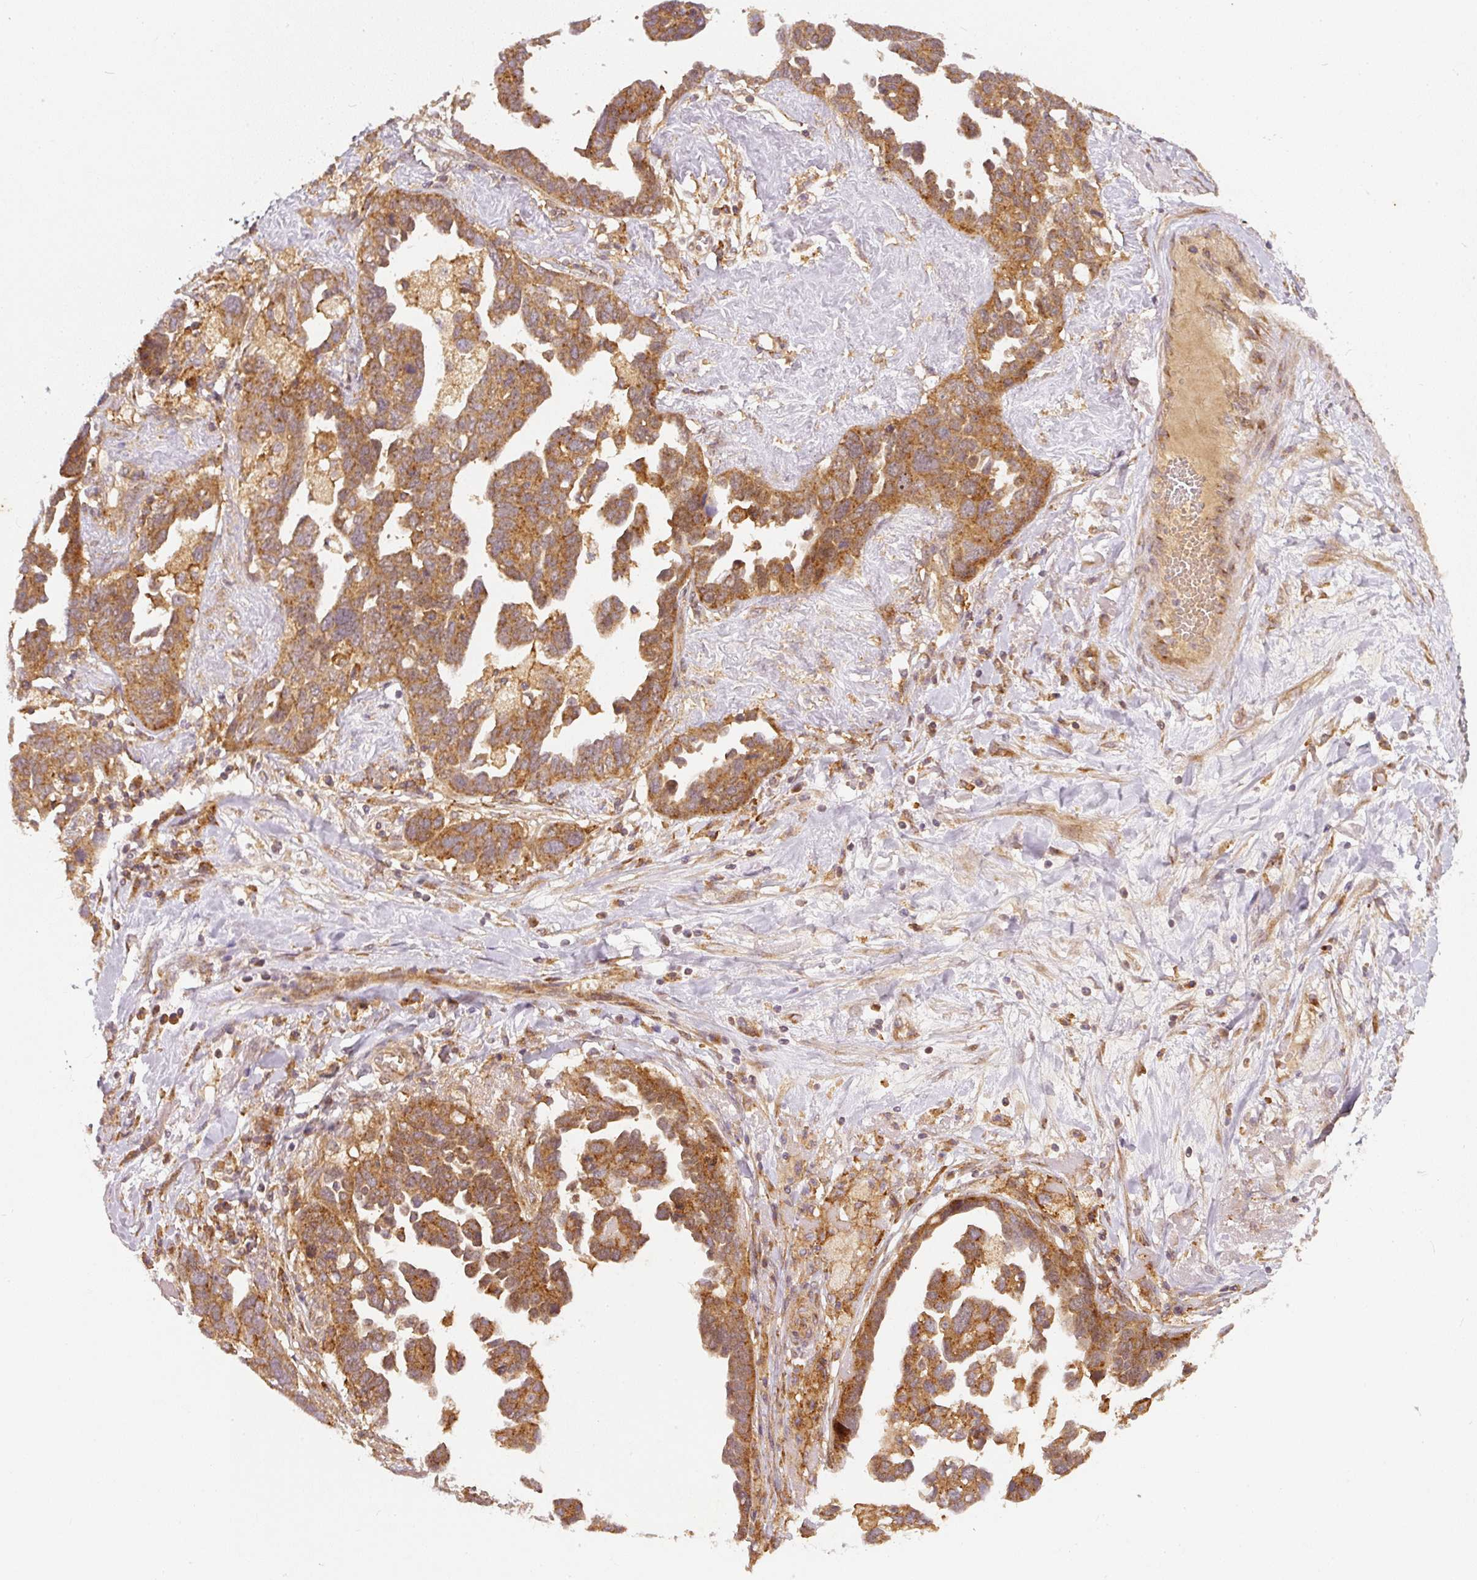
{"staining": {"intensity": "moderate", "quantity": ">75%", "location": "cytoplasmic/membranous"}, "tissue": "ovarian cancer", "cell_type": "Tumor cells", "image_type": "cancer", "snomed": [{"axis": "morphology", "description": "Cystadenocarcinoma, serous, NOS"}, {"axis": "topography", "description": "Ovary"}], "caption": "A brown stain highlights moderate cytoplasmic/membranous staining of a protein in human serous cystadenocarcinoma (ovarian) tumor cells.", "gene": "ZNF580", "patient": {"sex": "female", "age": 54}}